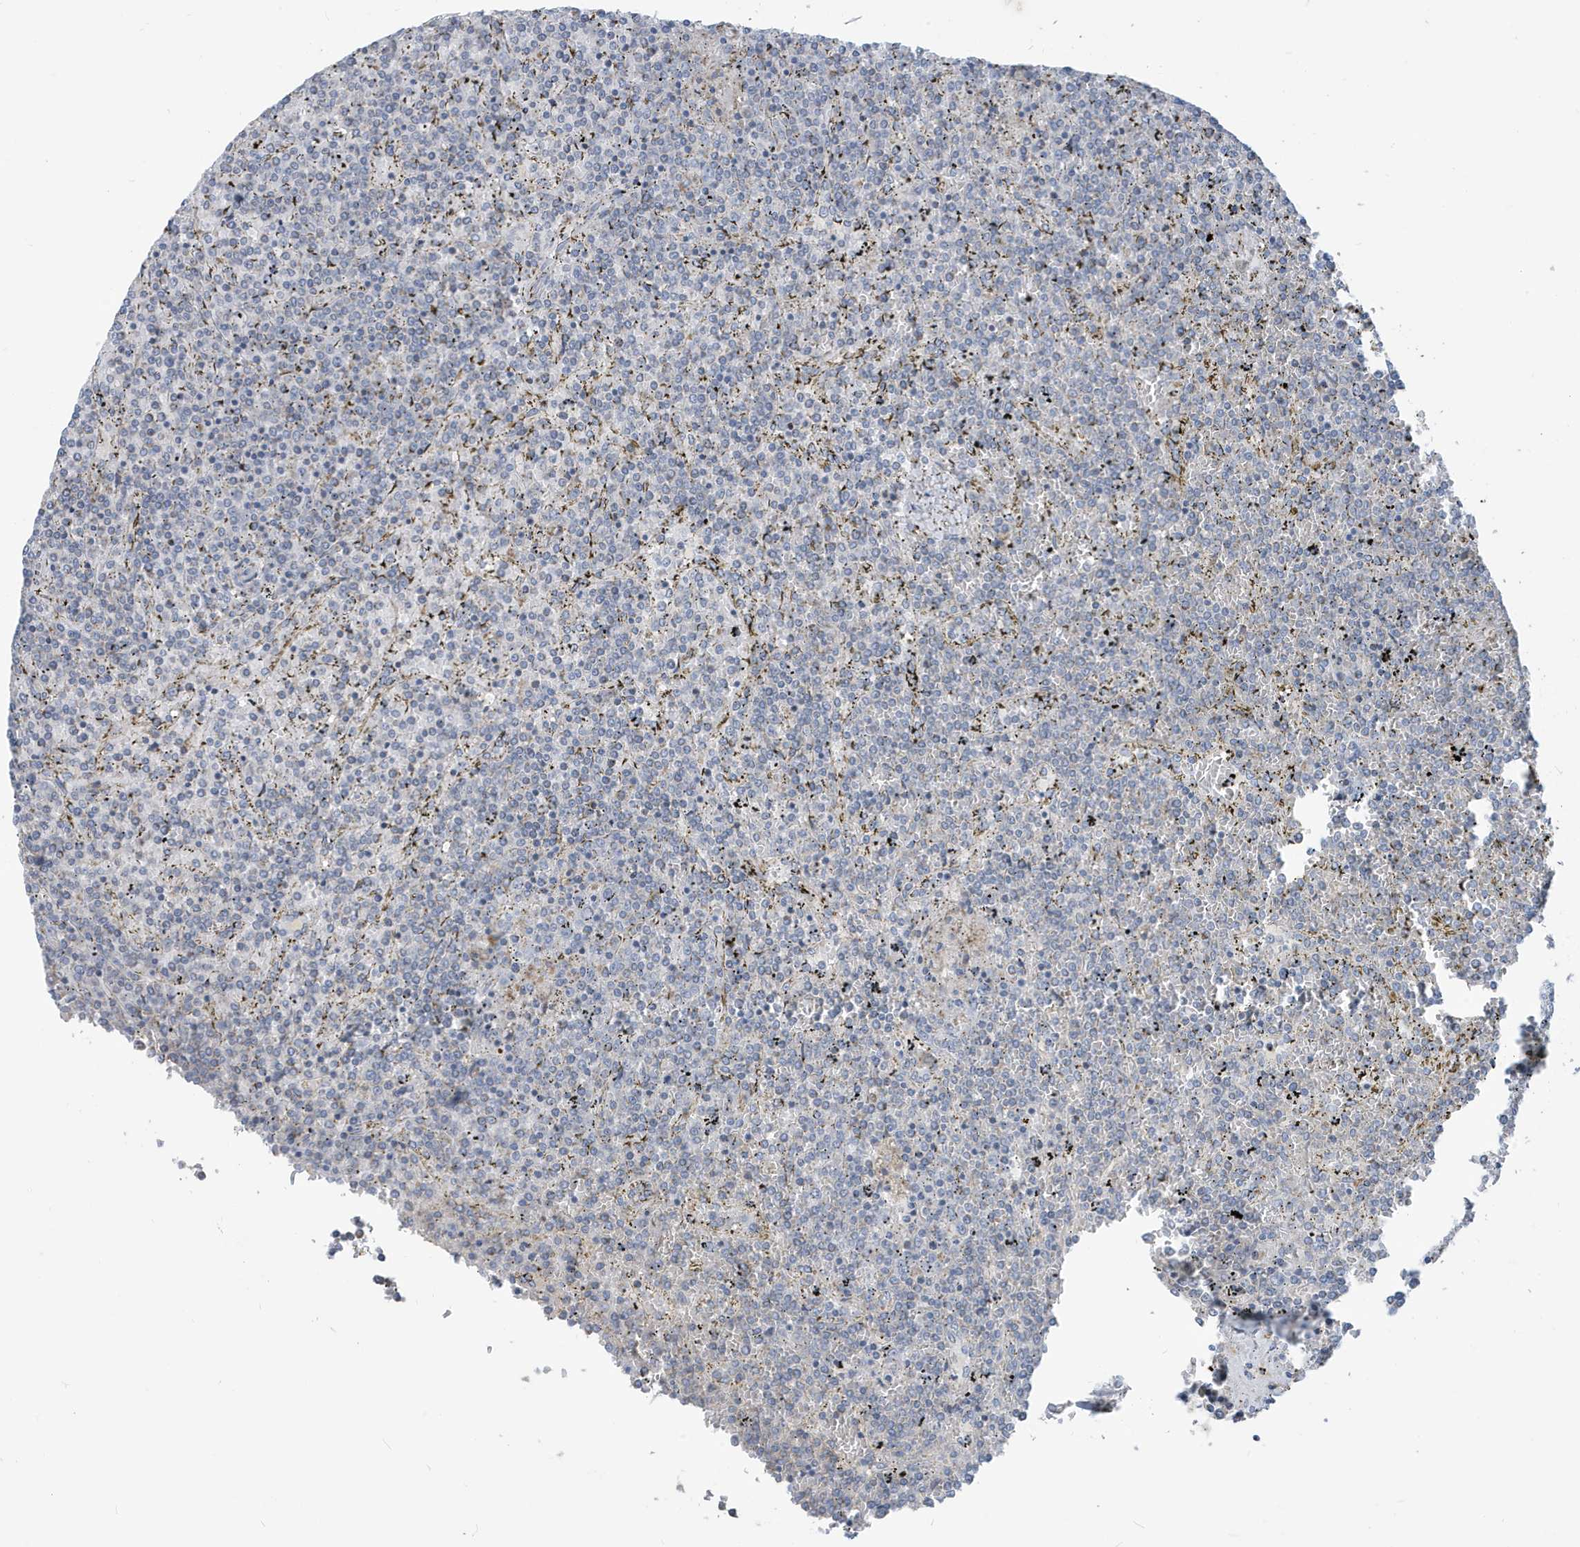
{"staining": {"intensity": "negative", "quantity": "none", "location": "none"}, "tissue": "lymphoma", "cell_type": "Tumor cells", "image_type": "cancer", "snomed": [{"axis": "morphology", "description": "Malignant lymphoma, non-Hodgkin's type, Low grade"}, {"axis": "topography", "description": "Spleen"}], "caption": "An immunohistochemistry (IHC) image of malignant lymphoma, non-Hodgkin's type (low-grade) is shown. There is no staining in tumor cells of malignant lymphoma, non-Hodgkin's type (low-grade).", "gene": "ATP13A5", "patient": {"sex": "female", "age": 19}}